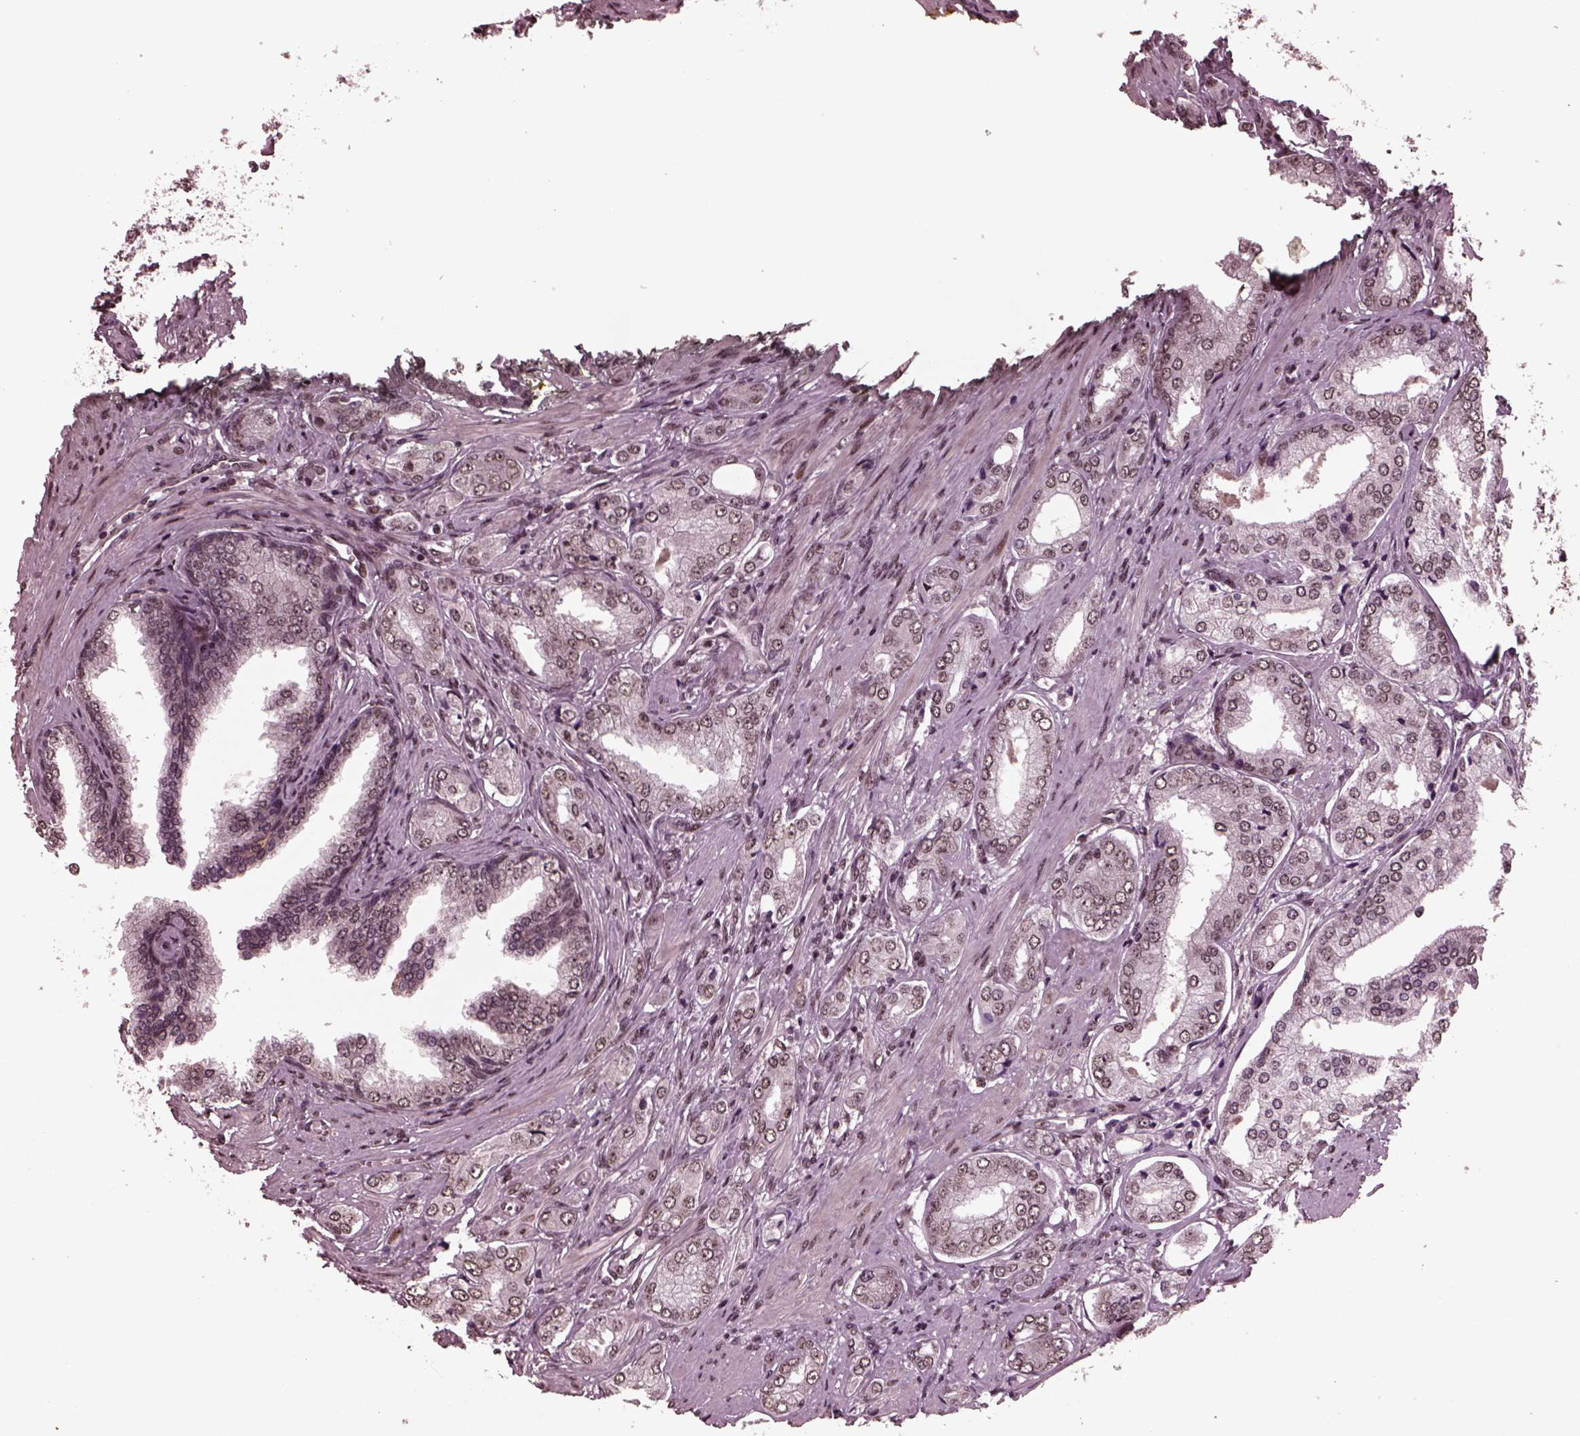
{"staining": {"intensity": "weak", "quantity": "25%-75%", "location": "nuclear"}, "tissue": "prostate cancer", "cell_type": "Tumor cells", "image_type": "cancer", "snomed": [{"axis": "morphology", "description": "Adenocarcinoma, NOS"}, {"axis": "topography", "description": "Prostate"}], "caption": "A brown stain shows weak nuclear positivity of a protein in human adenocarcinoma (prostate) tumor cells.", "gene": "NAP1L5", "patient": {"sex": "male", "age": 63}}